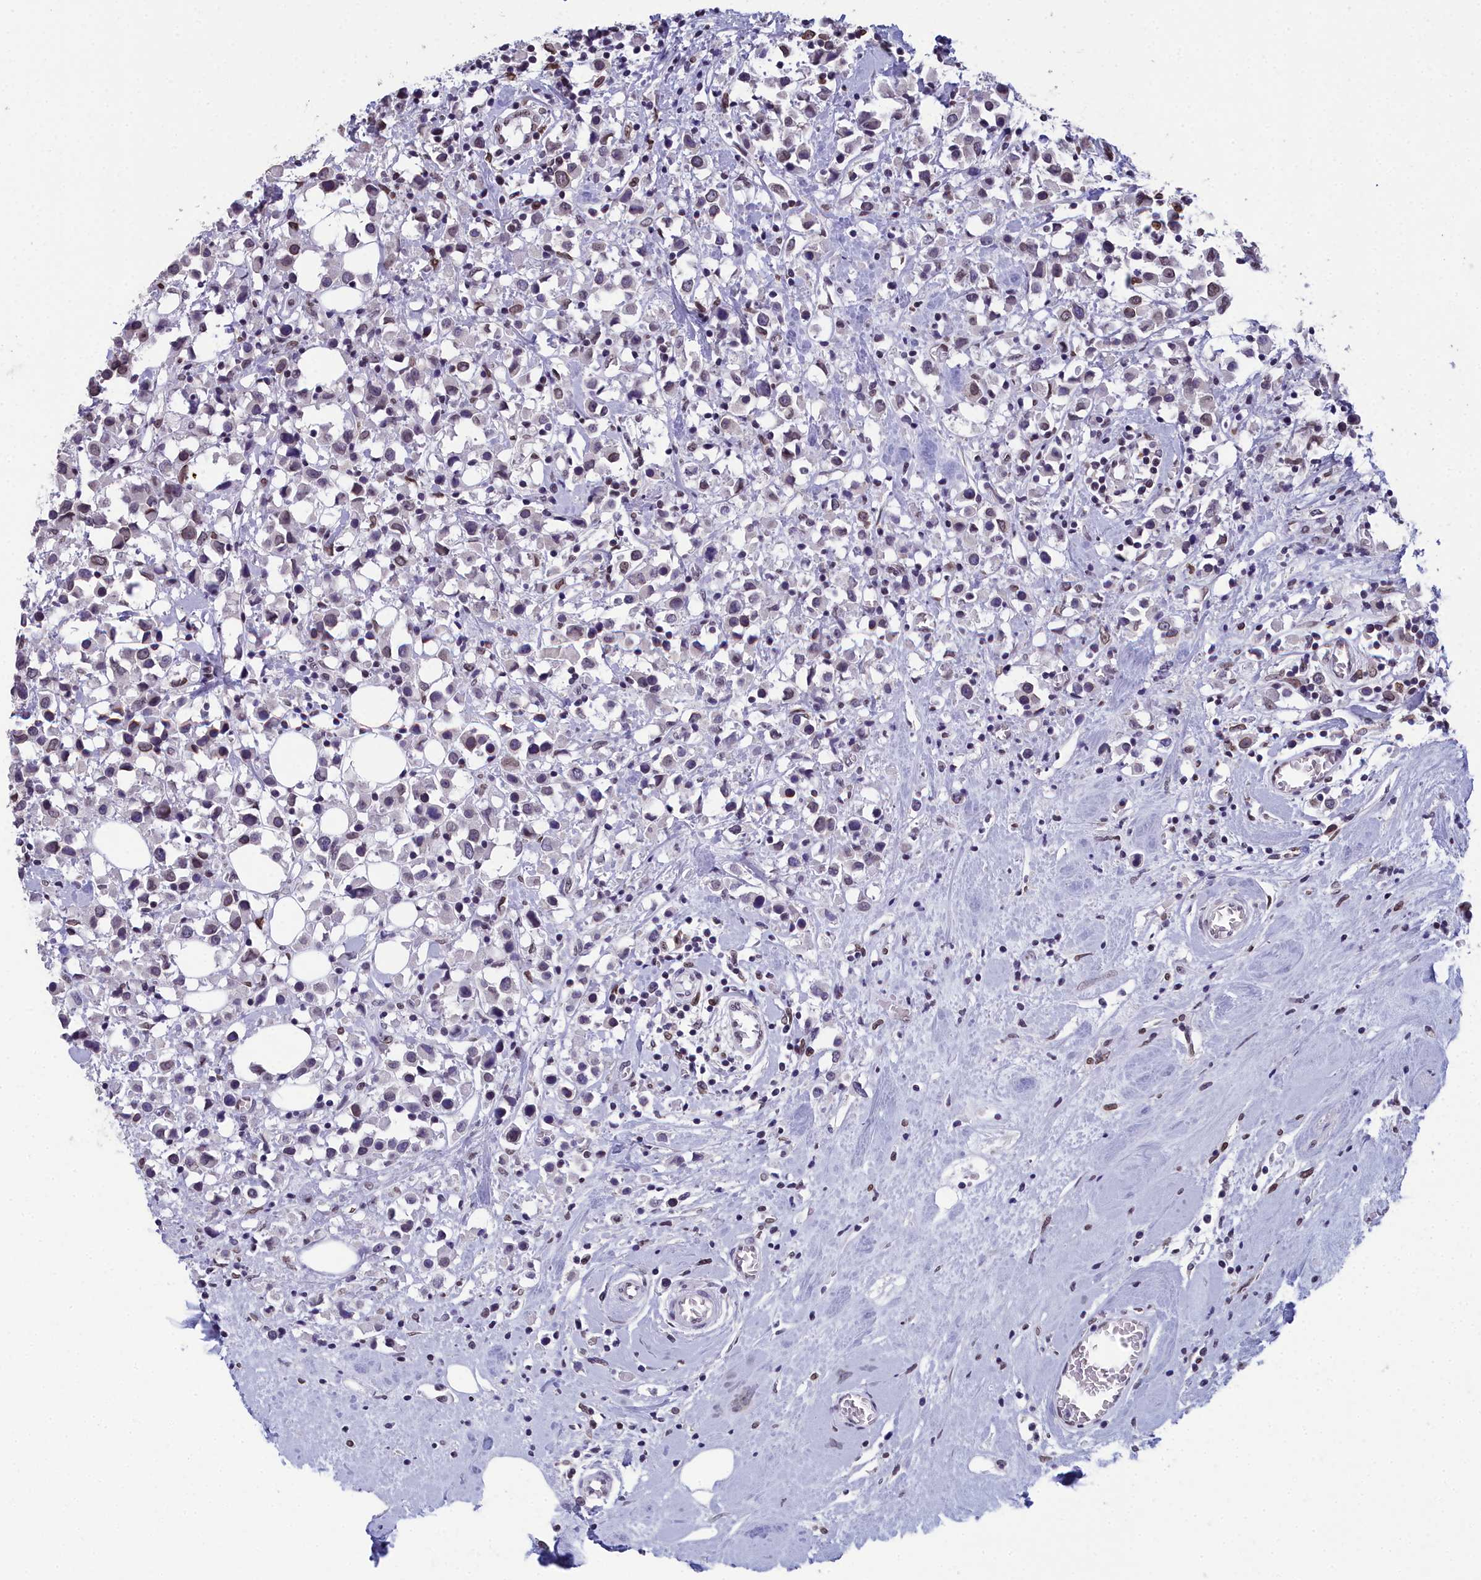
{"staining": {"intensity": "weak", "quantity": "25%-75%", "location": "nuclear"}, "tissue": "breast cancer", "cell_type": "Tumor cells", "image_type": "cancer", "snomed": [{"axis": "morphology", "description": "Duct carcinoma"}, {"axis": "topography", "description": "Breast"}], "caption": "An image of human invasive ductal carcinoma (breast) stained for a protein shows weak nuclear brown staining in tumor cells. (DAB IHC with brightfield microscopy, high magnification).", "gene": "CCDC97", "patient": {"sex": "female", "age": 61}}